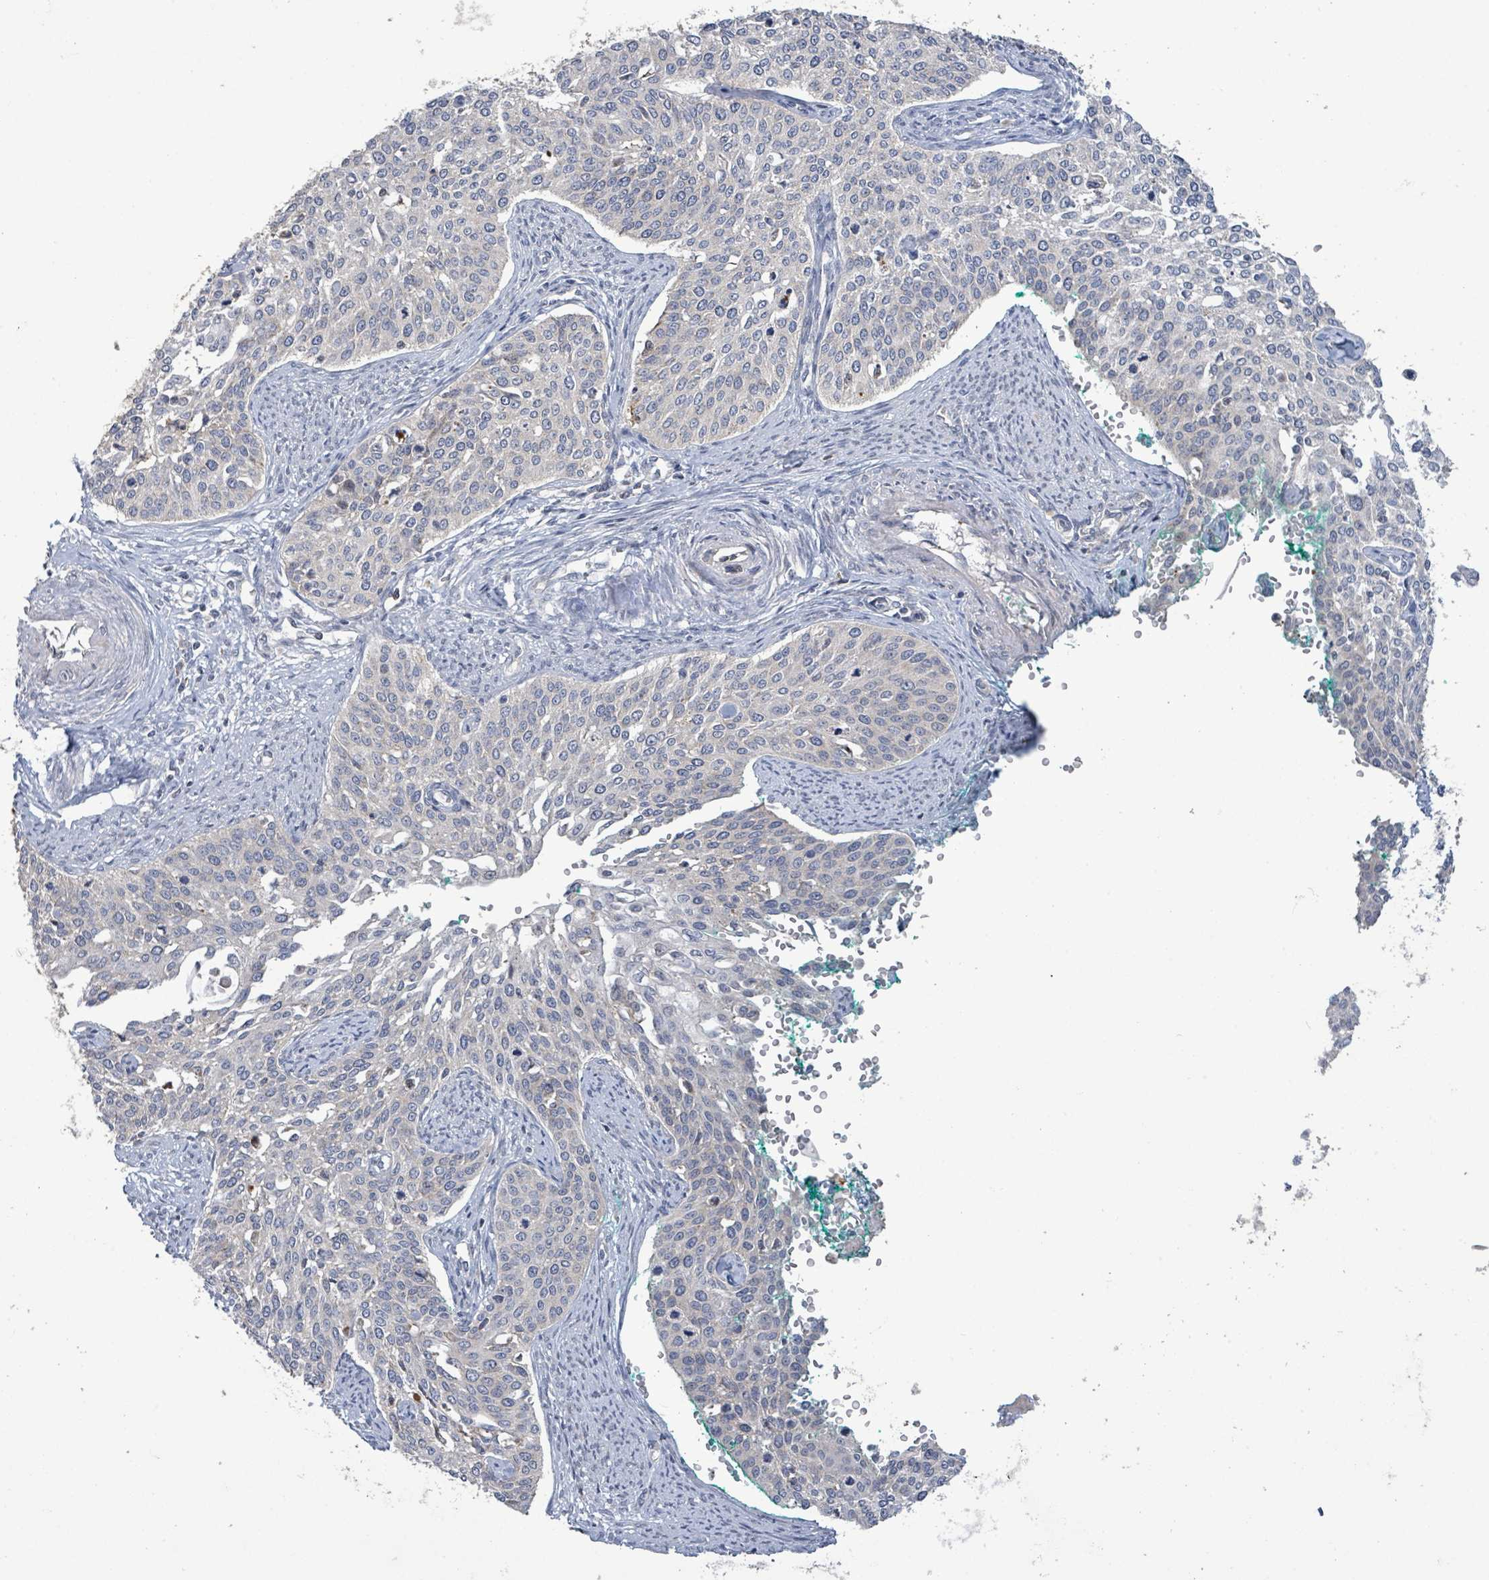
{"staining": {"intensity": "strong", "quantity": "<25%", "location": "cytoplasmic/membranous"}, "tissue": "cervical cancer", "cell_type": "Tumor cells", "image_type": "cancer", "snomed": [{"axis": "morphology", "description": "Squamous cell carcinoma, NOS"}, {"axis": "topography", "description": "Cervix"}], "caption": "Cervical cancer (squamous cell carcinoma) stained with IHC exhibits strong cytoplasmic/membranous positivity in about <25% of tumor cells.", "gene": "LILRA4", "patient": {"sex": "female", "age": 44}}